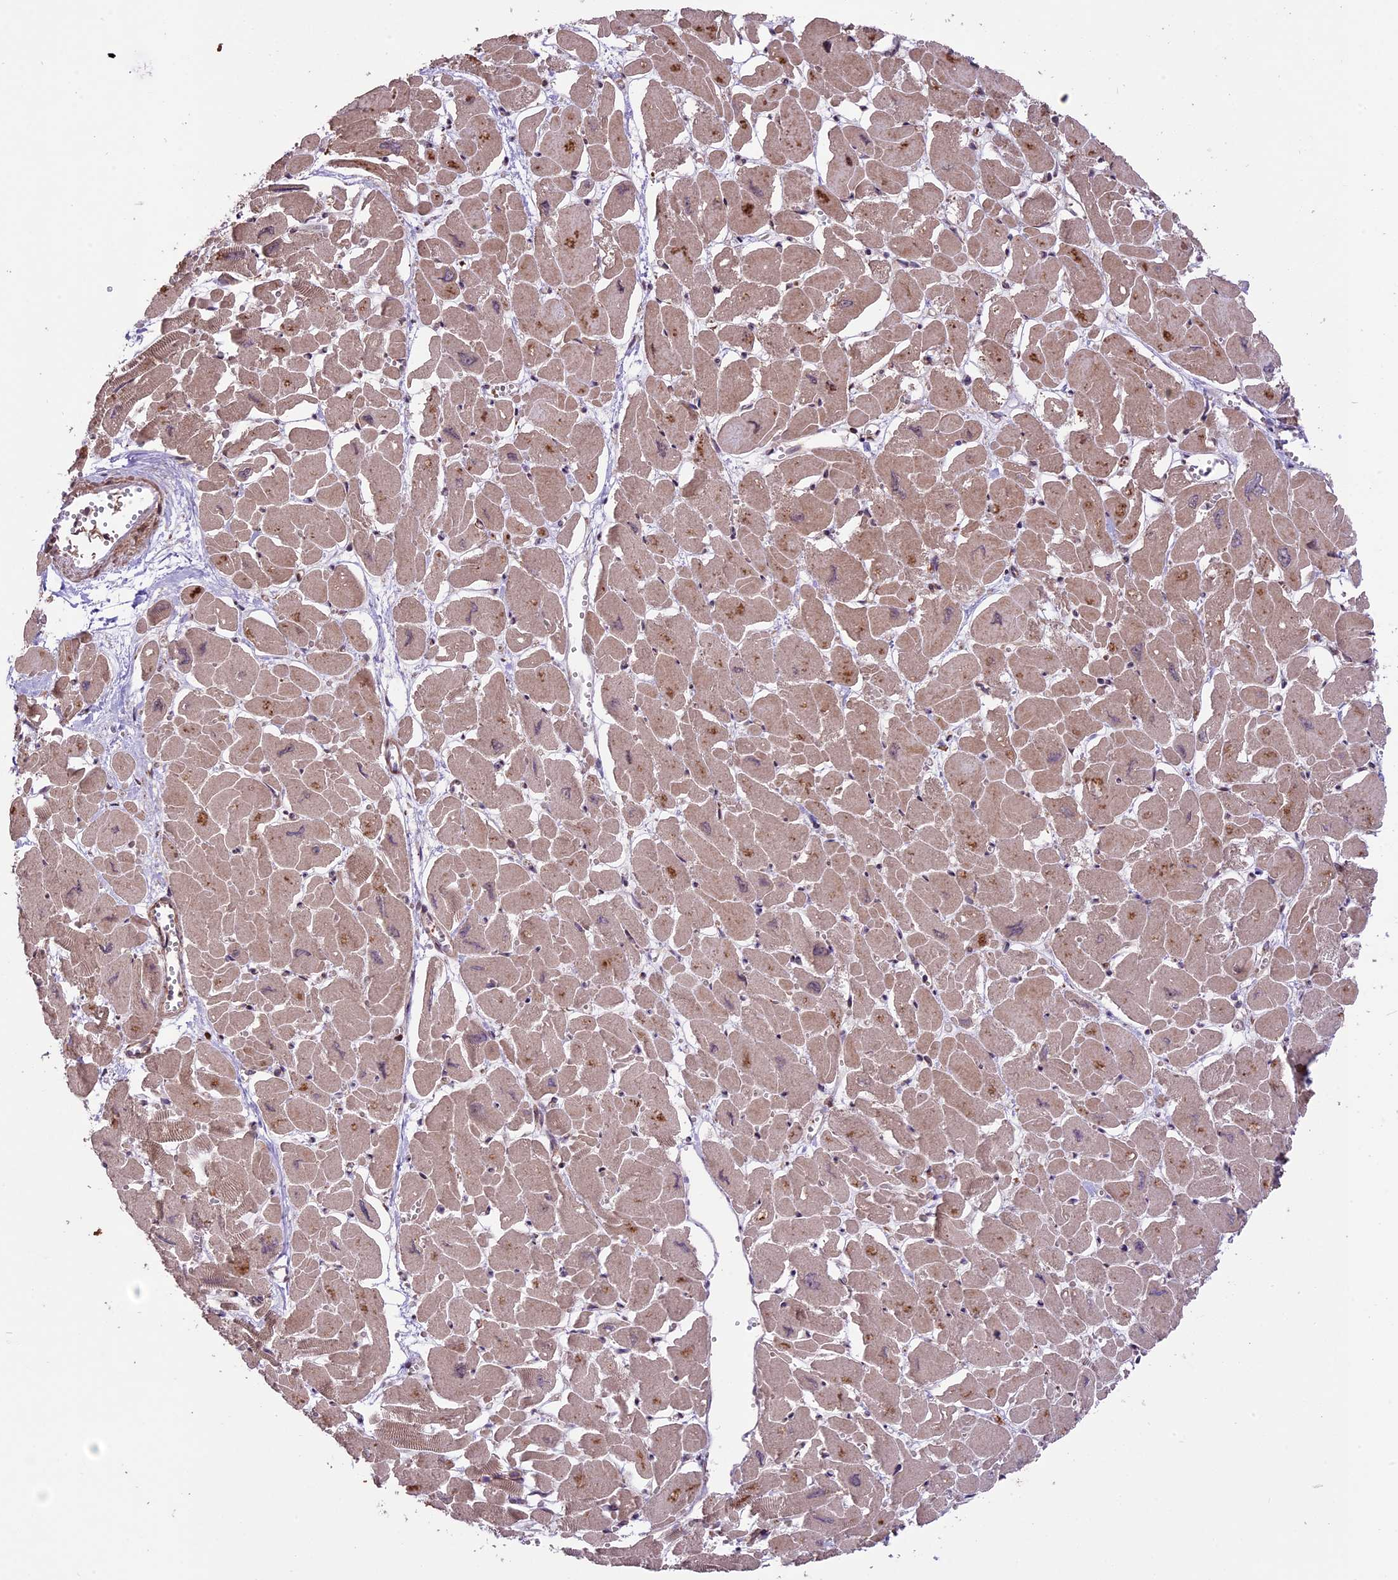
{"staining": {"intensity": "weak", "quantity": ">75%", "location": "cytoplasmic/membranous"}, "tissue": "heart muscle", "cell_type": "Cardiomyocytes", "image_type": "normal", "snomed": [{"axis": "morphology", "description": "Normal tissue, NOS"}, {"axis": "topography", "description": "Heart"}], "caption": "High-magnification brightfield microscopy of normal heart muscle stained with DAB (3,3'-diaminobenzidine) (brown) and counterstained with hematoxylin (blue). cardiomyocytes exhibit weak cytoplasmic/membranous expression is present in approximately>75% of cells.", "gene": "HDAC5", "patient": {"sex": "male", "age": 54}}